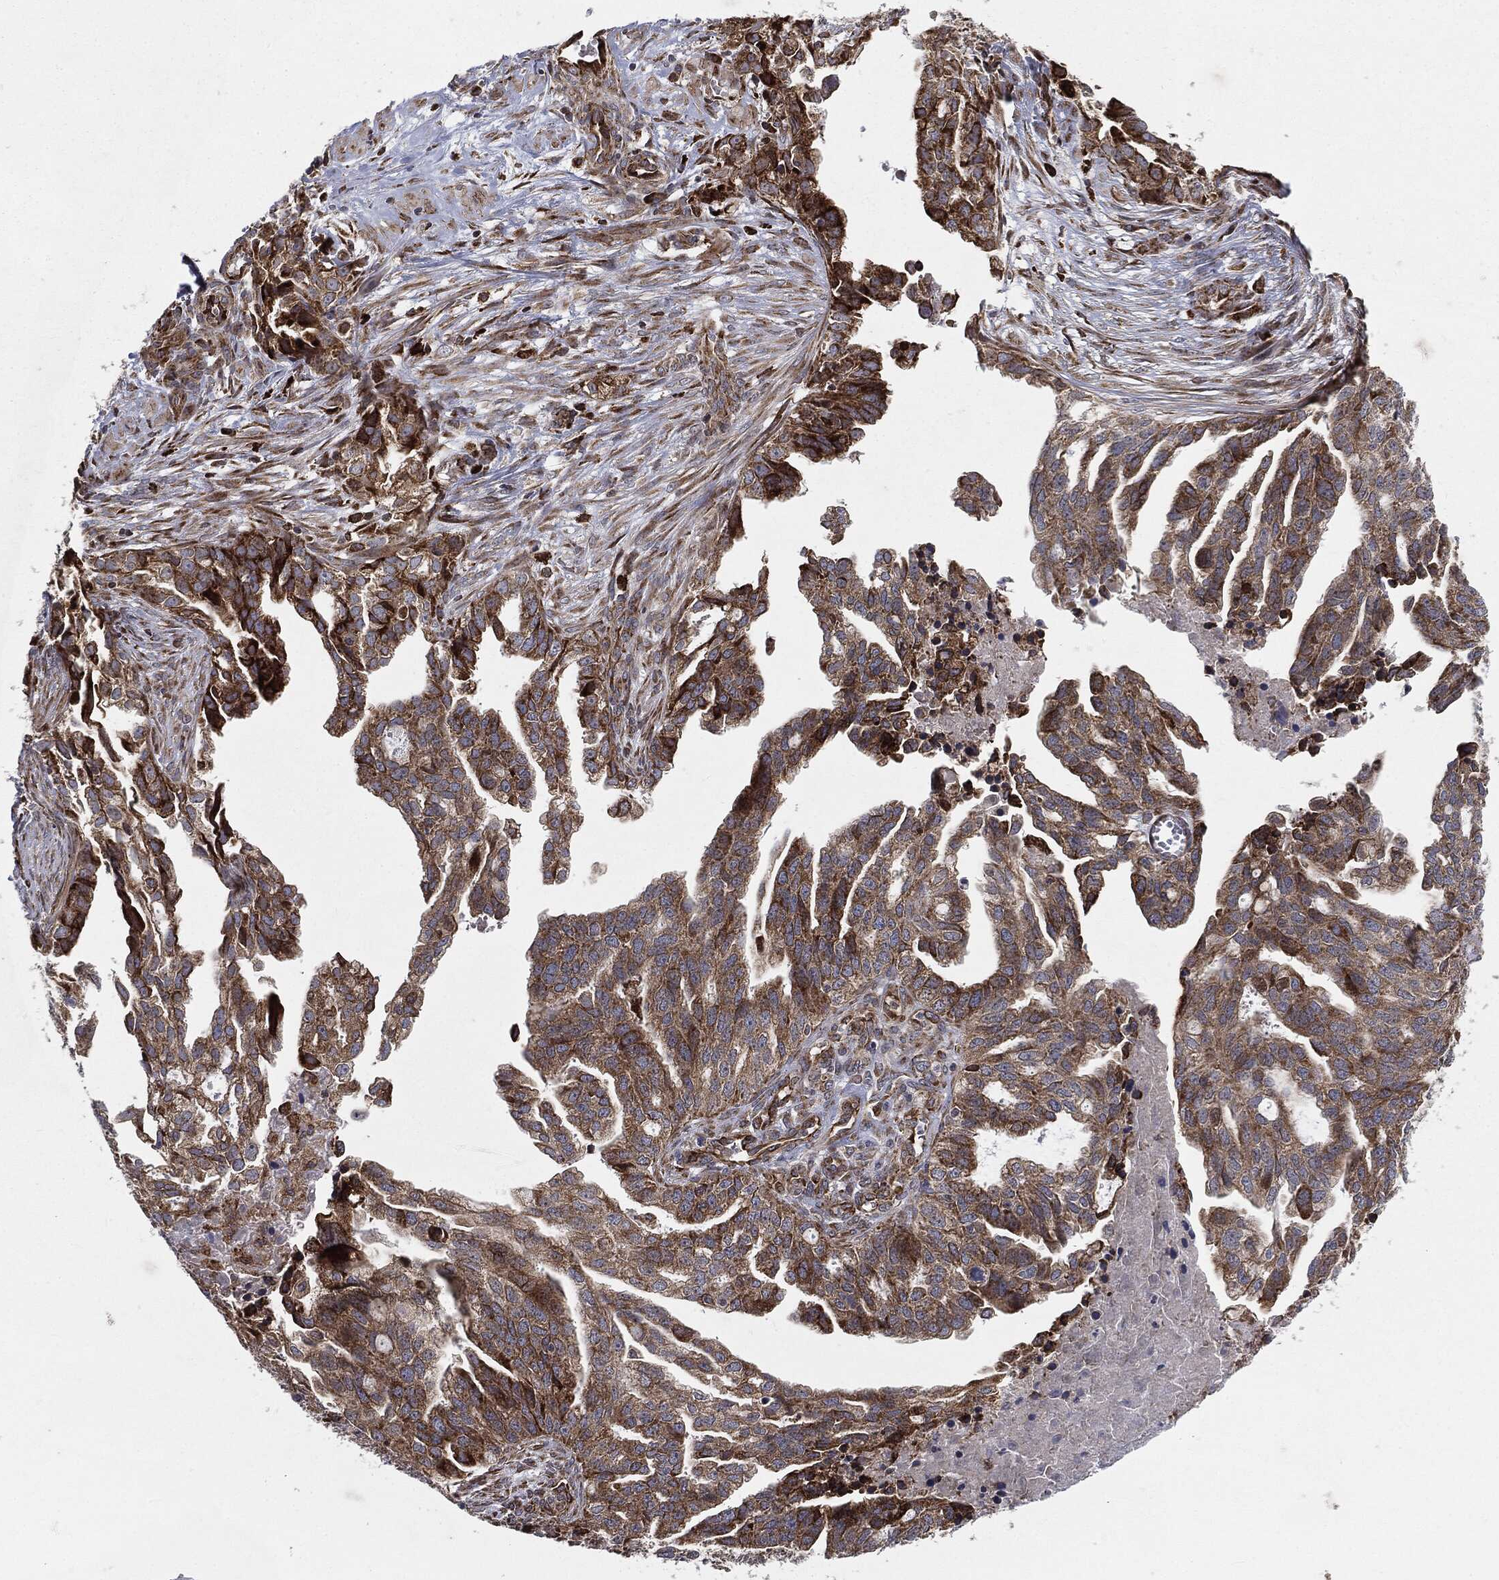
{"staining": {"intensity": "moderate", "quantity": ">75%", "location": "cytoplasmic/membranous"}, "tissue": "ovarian cancer", "cell_type": "Tumor cells", "image_type": "cancer", "snomed": [{"axis": "morphology", "description": "Cystadenocarcinoma, serous, NOS"}, {"axis": "topography", "description": "Ovary"}], "caption": "Moderate cytoplasmic/membranous staining for a protein is seen in about >75% of tumor cells of serous cystadenocarcinoma (ovarian) using immunohistochemistry (IHC).", "gene": "CYLD", "patient": {"sex": "female", "age": 51}}